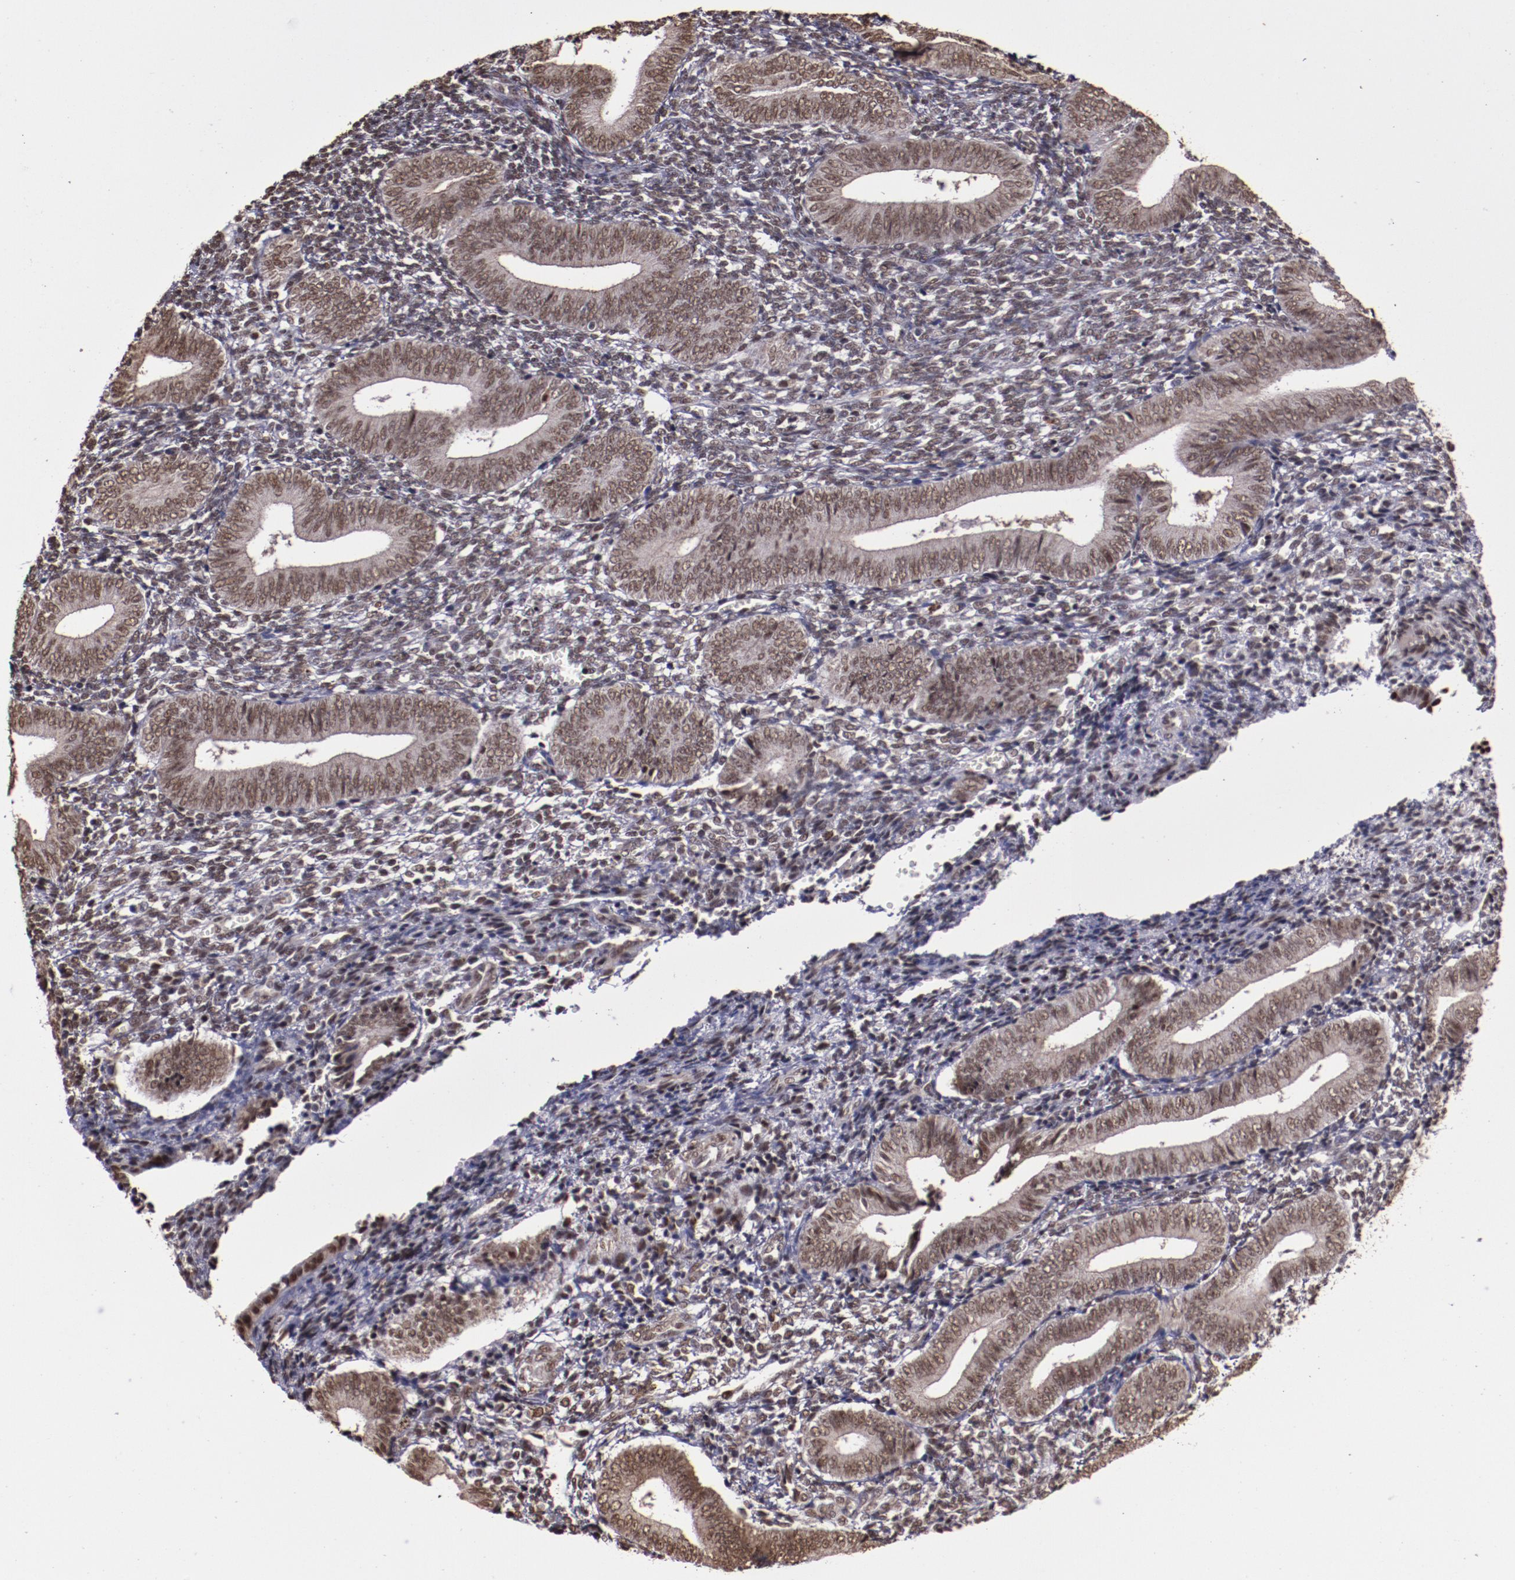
{"staining": {"intensity": "strong", "quantity": "25%-75%", "location": "nuclear"}, "tissue": "endometrium", "cell_type": "Cells in endometrial stroma", "image_type": "normal", "snomed": [{"axis": "morphology", "description": "Normal tissue, NOS"}, {"axis": "topography", "description": "Uterus"}, {"axis": "topography", "description": "Endometrium"}], "caption": "The micrograph exhibits immunohistochemical staining of normal endometrium. There is strong nuclear positivity is present in about 25%-75% of cells in endometrial stroma.", "gene": "CECR2", "patient": {"sex": "female", "age": 33}}